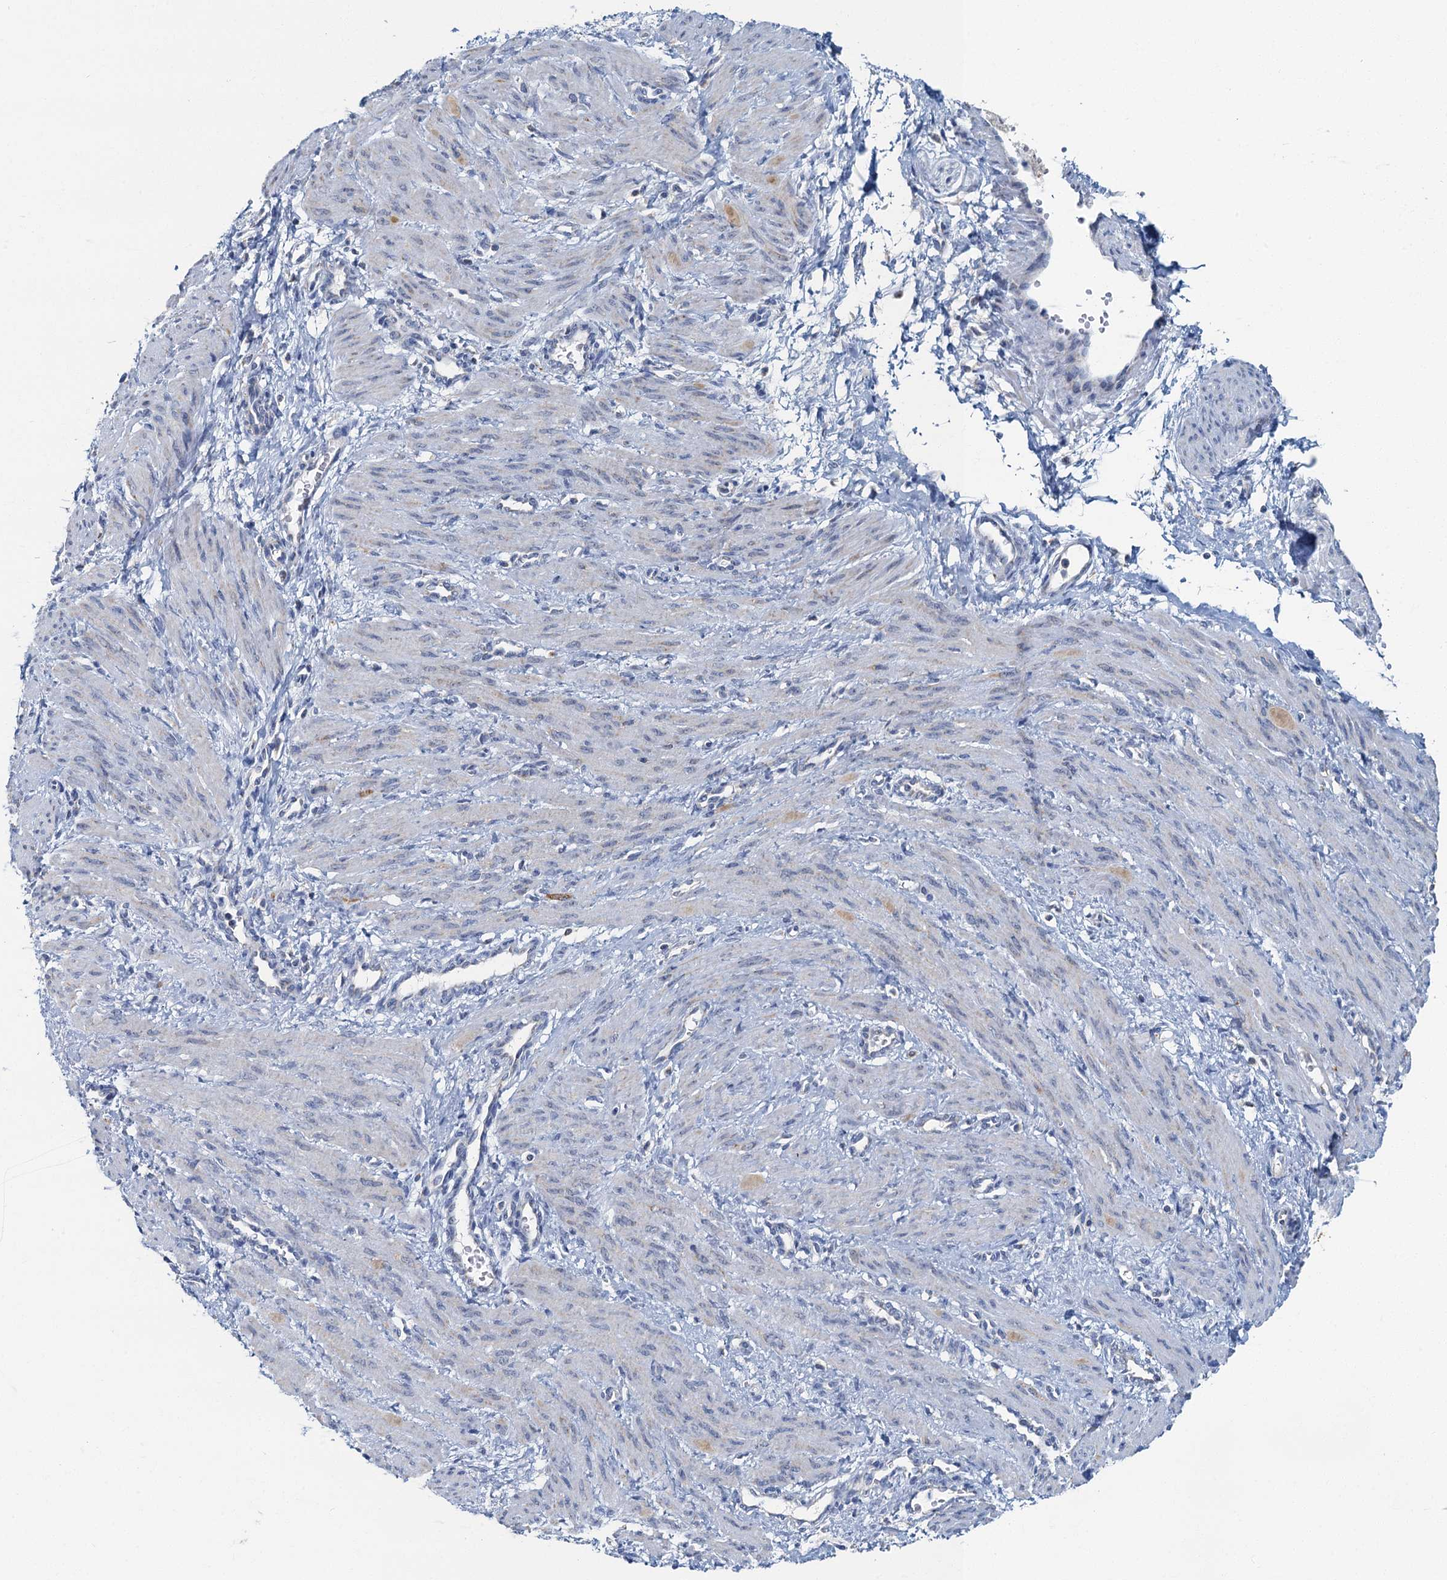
{"staining": {"intensity": "negative", "quantity": "none", "location": "none"}, "tissue": "smooth muscle", "cell_type": "Smooth muscle cells", "image_type": "normal", "snomed": [{"axis": "morphology", "description": "Normal tissue, NOS"}, {"axis": "topography", "description": "Endometrium"}], "caption": "Smooth muscle was stained to show a protein in brown. There is no significant expression in smooth muscle cells. Brightfield microscopy of IHC stained with DAB (3,3'-diaminobenzidine) (brown) and hematoxylin (blue), captured at high magnification.", "gene": "RAD9B", "patient": {"sex": "female", "age": 33}}